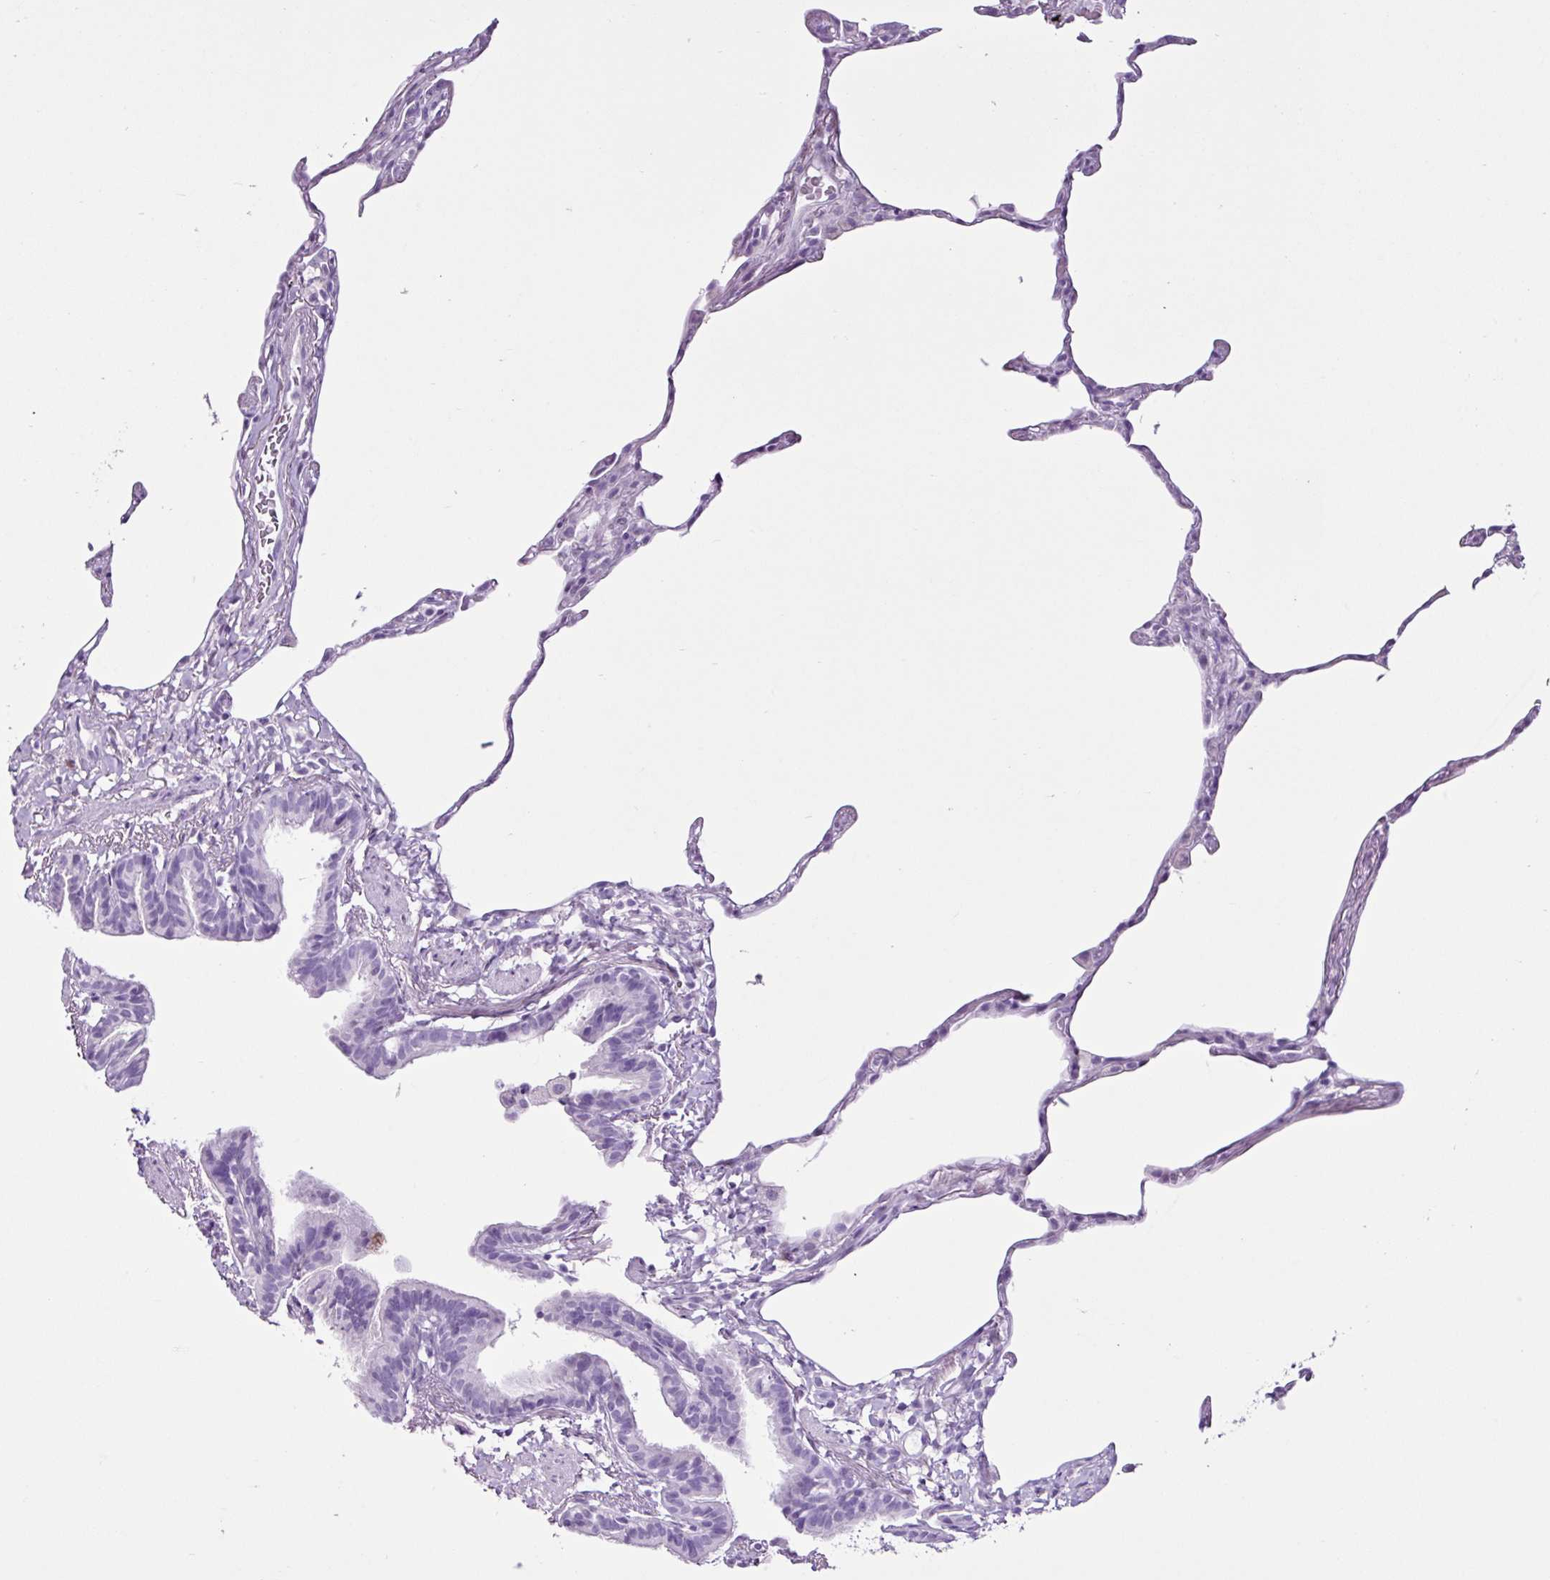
{"staining": {"intensity": "negative", "quantity": "none", "location": "none"}, "tissue": "lung", "cell_type": "Alveolar cells", "image_type": "normal", "snomed": [{"axis": "morphology", "description": "Normal tissue, NOS"}, {"axis": "topography", "description": "Lung"}], "caption": "The image shows no significant positivity in alveolar cells of lung.", "gene": "PGR", "patient": {"sex": "female", "age": 57}}